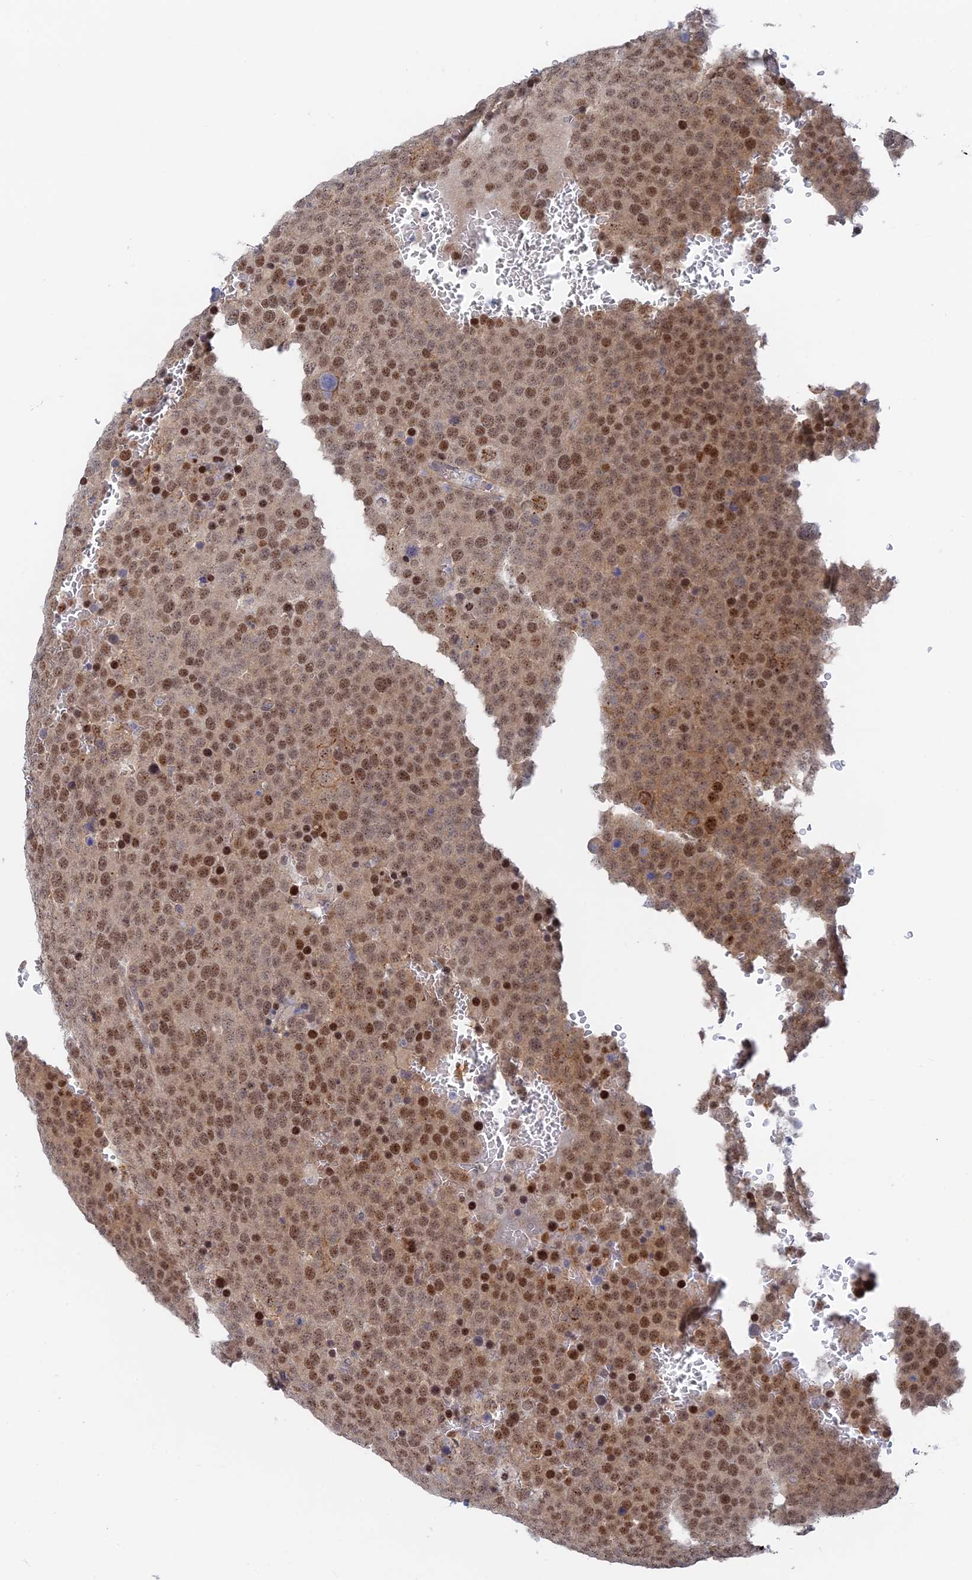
{"staining": {"intensity": "moderate", "quantity": ">75%", "location": "nuclear"}, "tissue": "testis cancer", "cell_type": "Tumor cells", "image_type": "cancer", "snomed": [{"axis": "morphology", "description": "Seminoma, NOS"}, {"axis": "topography", "description": "Testis"}], "caption": "Seminoma (testis) stained for a protein demonstrates moderate nuclear positivity in tumor cells.", "gene": "CFAP92", "patient": {"sex": "male", "age": 71}}